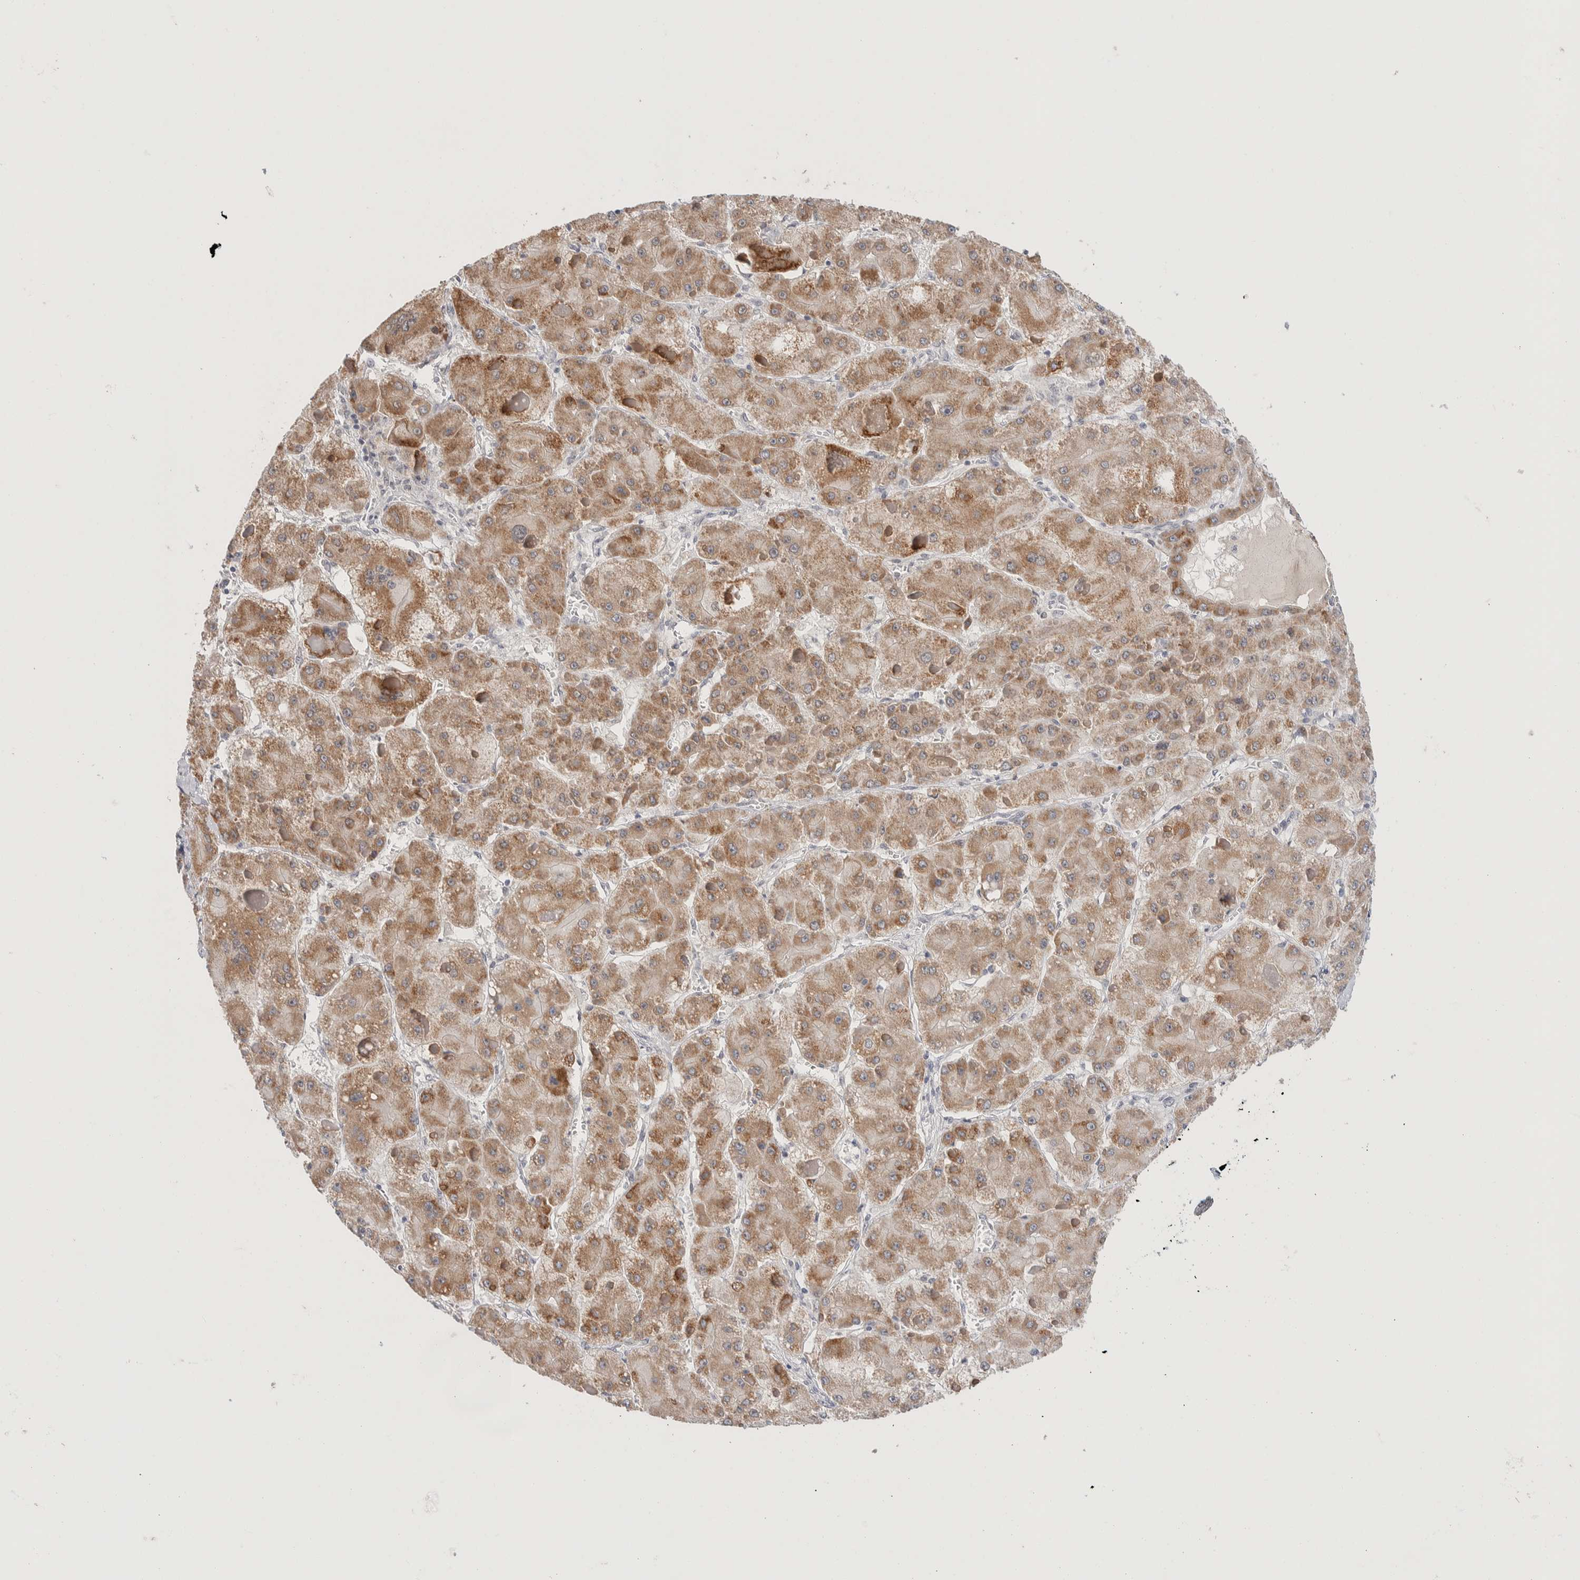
{"staining": {"intensity": "moderate", "quantity": ">75%", "location": "cytoplasmic/membranous"}, "tissue": "liver cancer", "cell_type": "Tumor cells", "image_type": "cancer", "snomed": [{"axis": "morphology", "description": "Carcinoma, Hepatocellular, NOS"}, {"axis": "topography", "description": "Liver"}], "caption": "Immunohistochemistry (IHC) of liver cancer reveals medium levels of moderate cytoplasmic/membranous expression in about >75% of tumor cells. The staining was performed using DAB to visualize the protein expression in brown, while the nuclei were stained in blue with hematoxylin (Magnification: 20x).", "gene": "CRAT", "patient": {"sex": "female", "age": 73}}